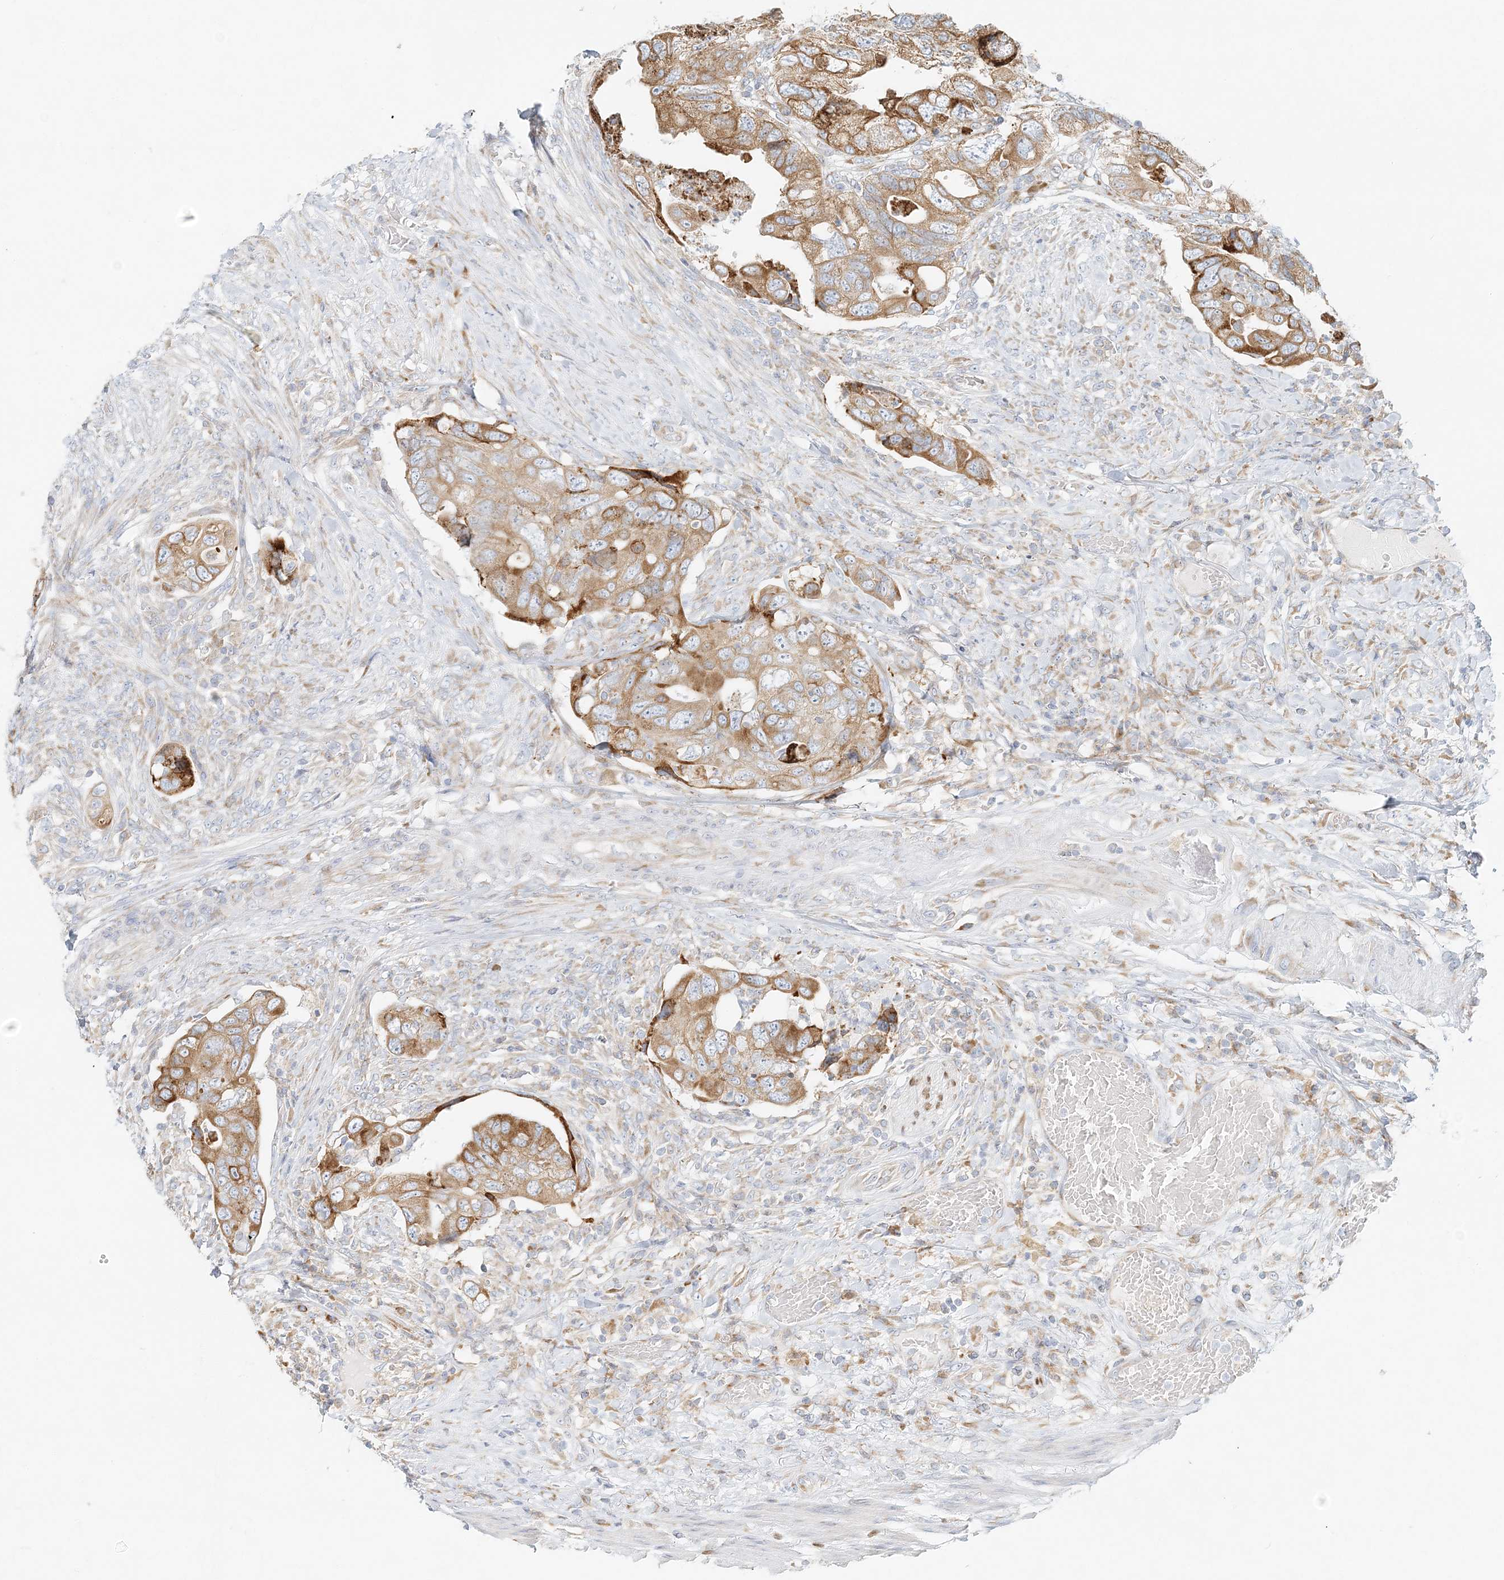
{"staining": {"intensity": "moderate", "quantity": ">75%", "location": "cytoplasmic/membranous"}, "tissue": "colorectal cancer", "cell_type": "Tumor cells", "image_type": "cancer", "snomed": [{"axis": "morphology", "description": "Adenocarcinoma, NOS"}, {"axis": "topography", "description": "Rectum"}], "caption": "Immunohistochemistry (IHC) micrograph of neoplastic tissue: adenocarcinoma (colorectal) stained using IHC exhibits medium levels of moderate protein expression localized specifically in the cytoplasmic/membranous of tumor cells, appearing as a cytoplasmic/membranous brown color.", "gene": "STK11IP", "patient": {"sex": "male", "age": 63}}